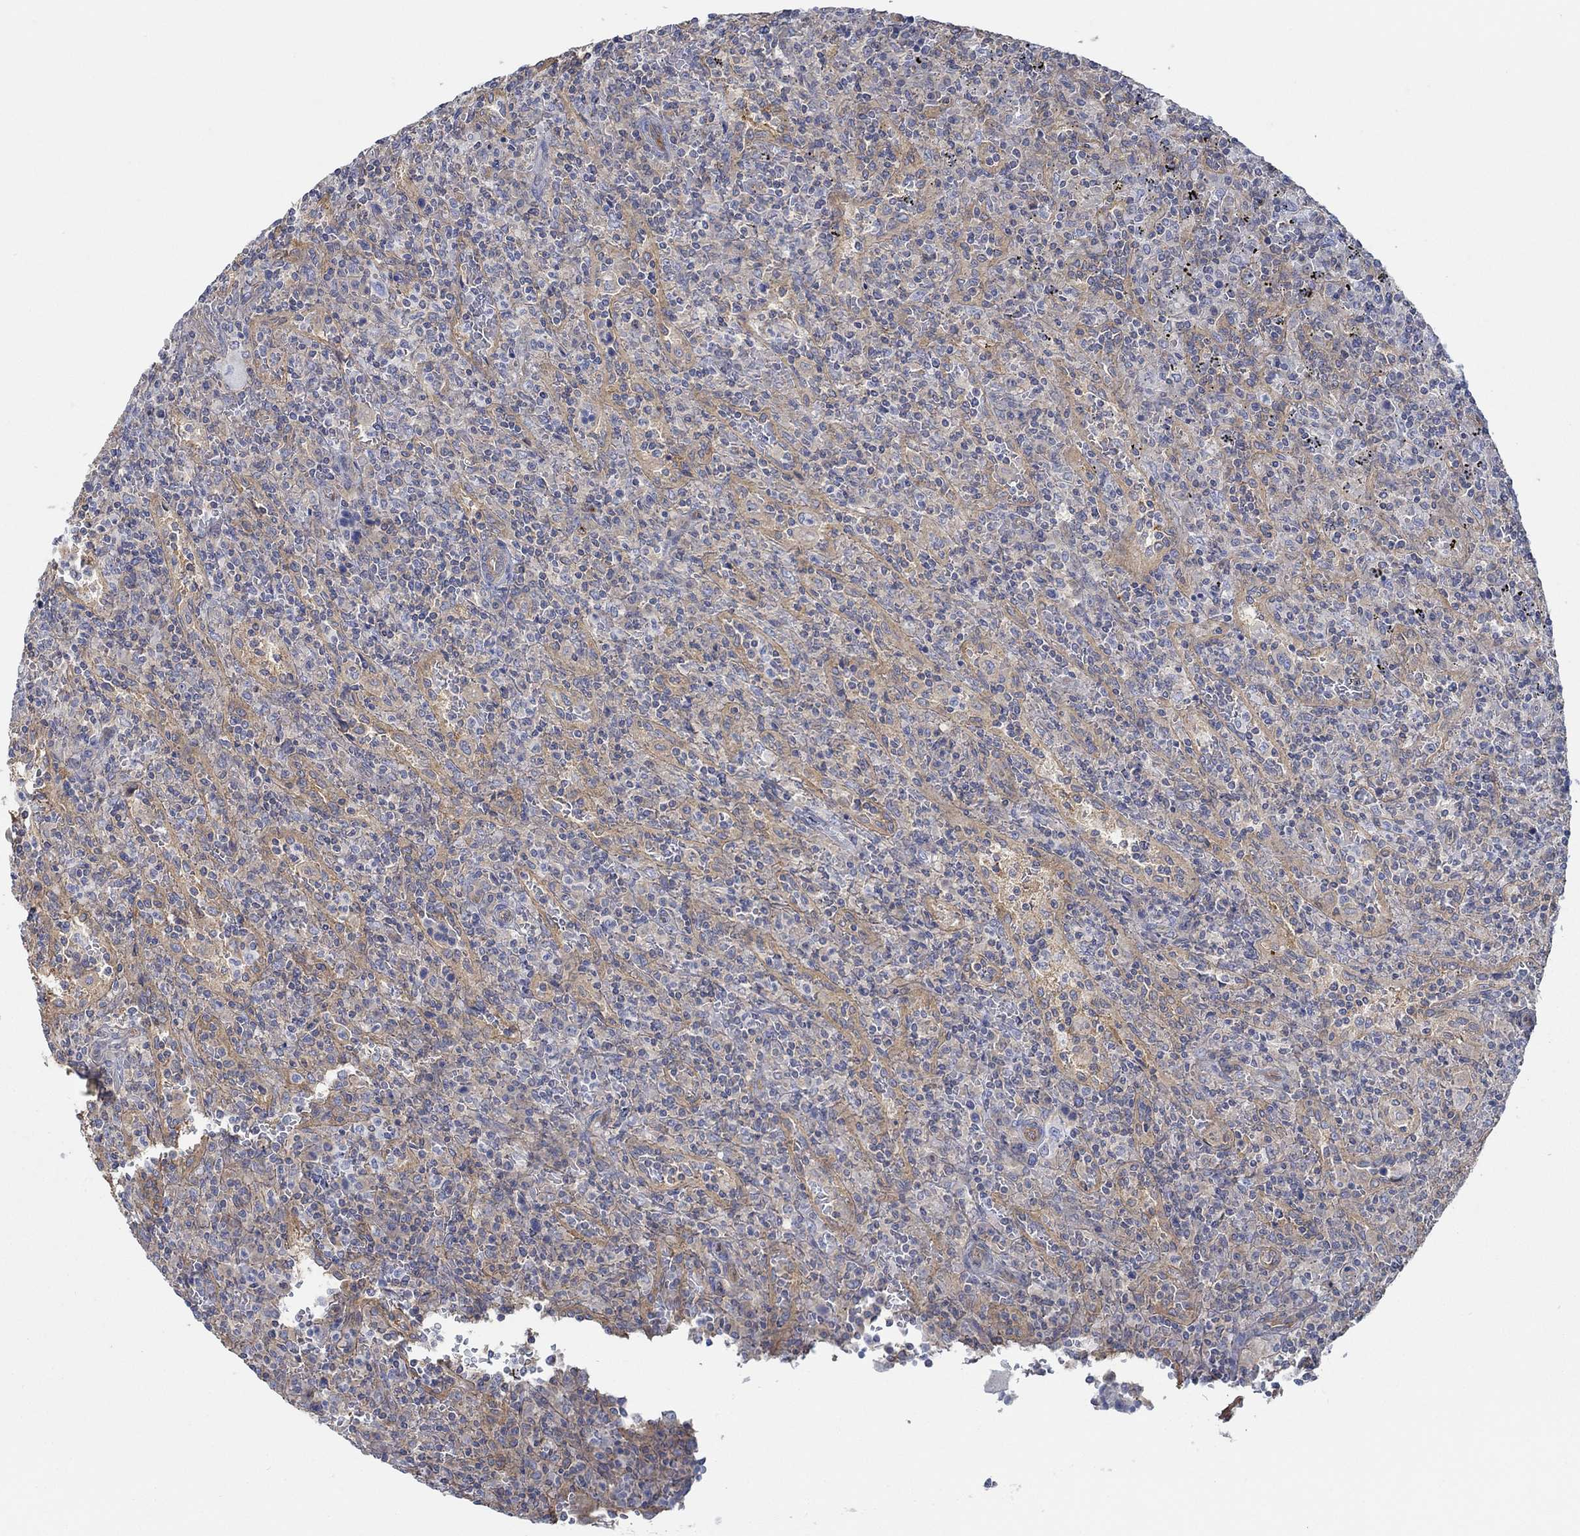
{"staining": {"intensity": "negative", "quantity": "none", "location": "none"}, "tissue": "lymphoma", "cell_type": "Tumor cells", "image_type": "cancer", "snomed": [{"axis": "morphology", "description": "Malignant lymphoma, non-Hodgkin's type, Low grade"}, {"axis": "topography", "description": "Spleen"}], "caption": "This is an IHC photomicrograph of human low-grade malignant lymphoma, non-Hodgkin's type. There is no staining in tumor cells.", "gene": "SPAG9", "patient": {"sex": "male", "age": 62}}